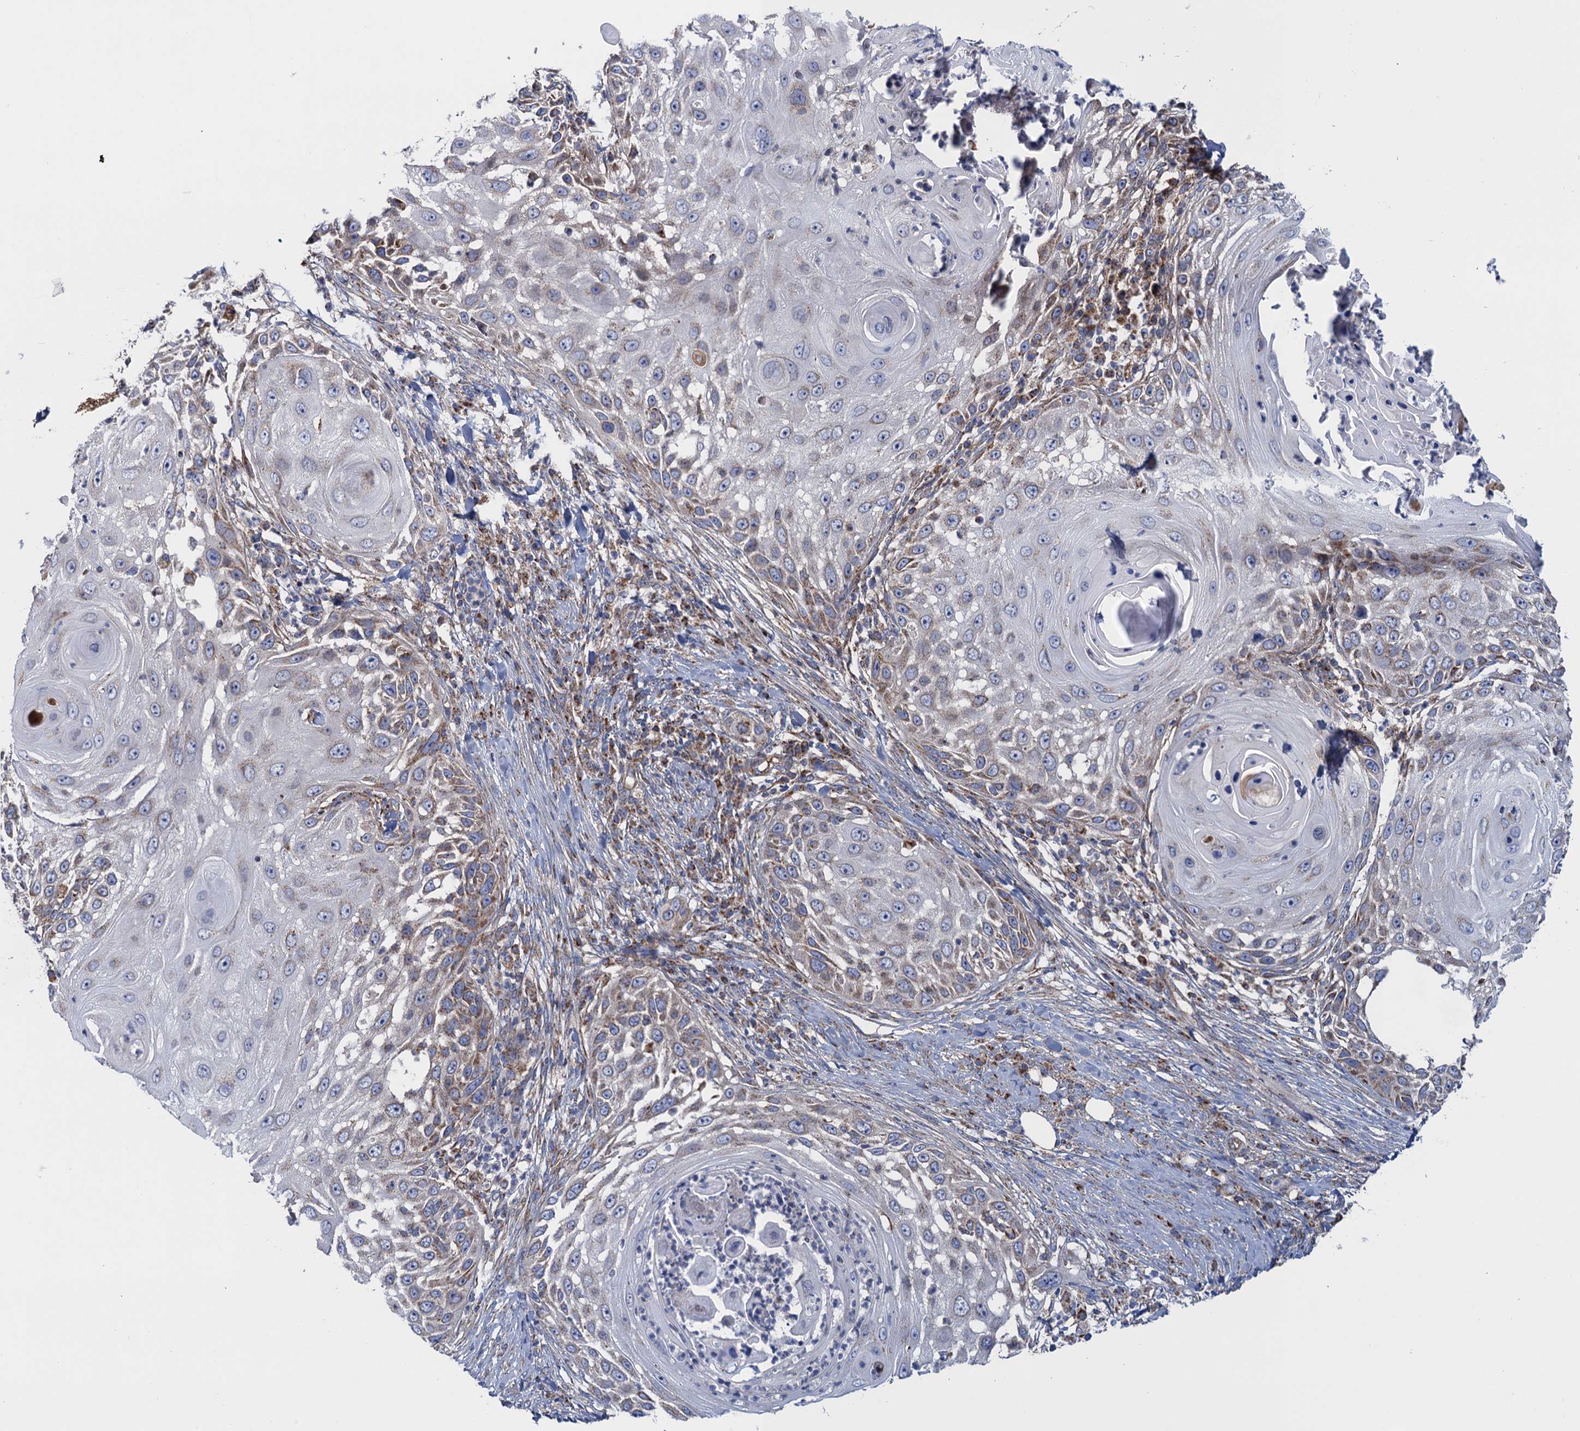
{"staining": {"intensity": "moderate", "quantity": "25%-75%", "location": "cytoplasmic/membranous"}, "tissue": "skin cancer", "cell_type": "Tumor cells", "image_type": "cancer", "snomed": [{"axis": "morphology", "description": "Squamous cell carcinoma, NOS"}, {"axis": "topography", "description": "Skin"}], "caption": "Squamous cell carcinoma (skin) stained with a brown dye shows moderate cytoplasmic/membranous positive positivity in approximately 25%-75% of tumor cells.", "gene": "GTPBP3", "patient": {"sex": "female", "age": 44}}